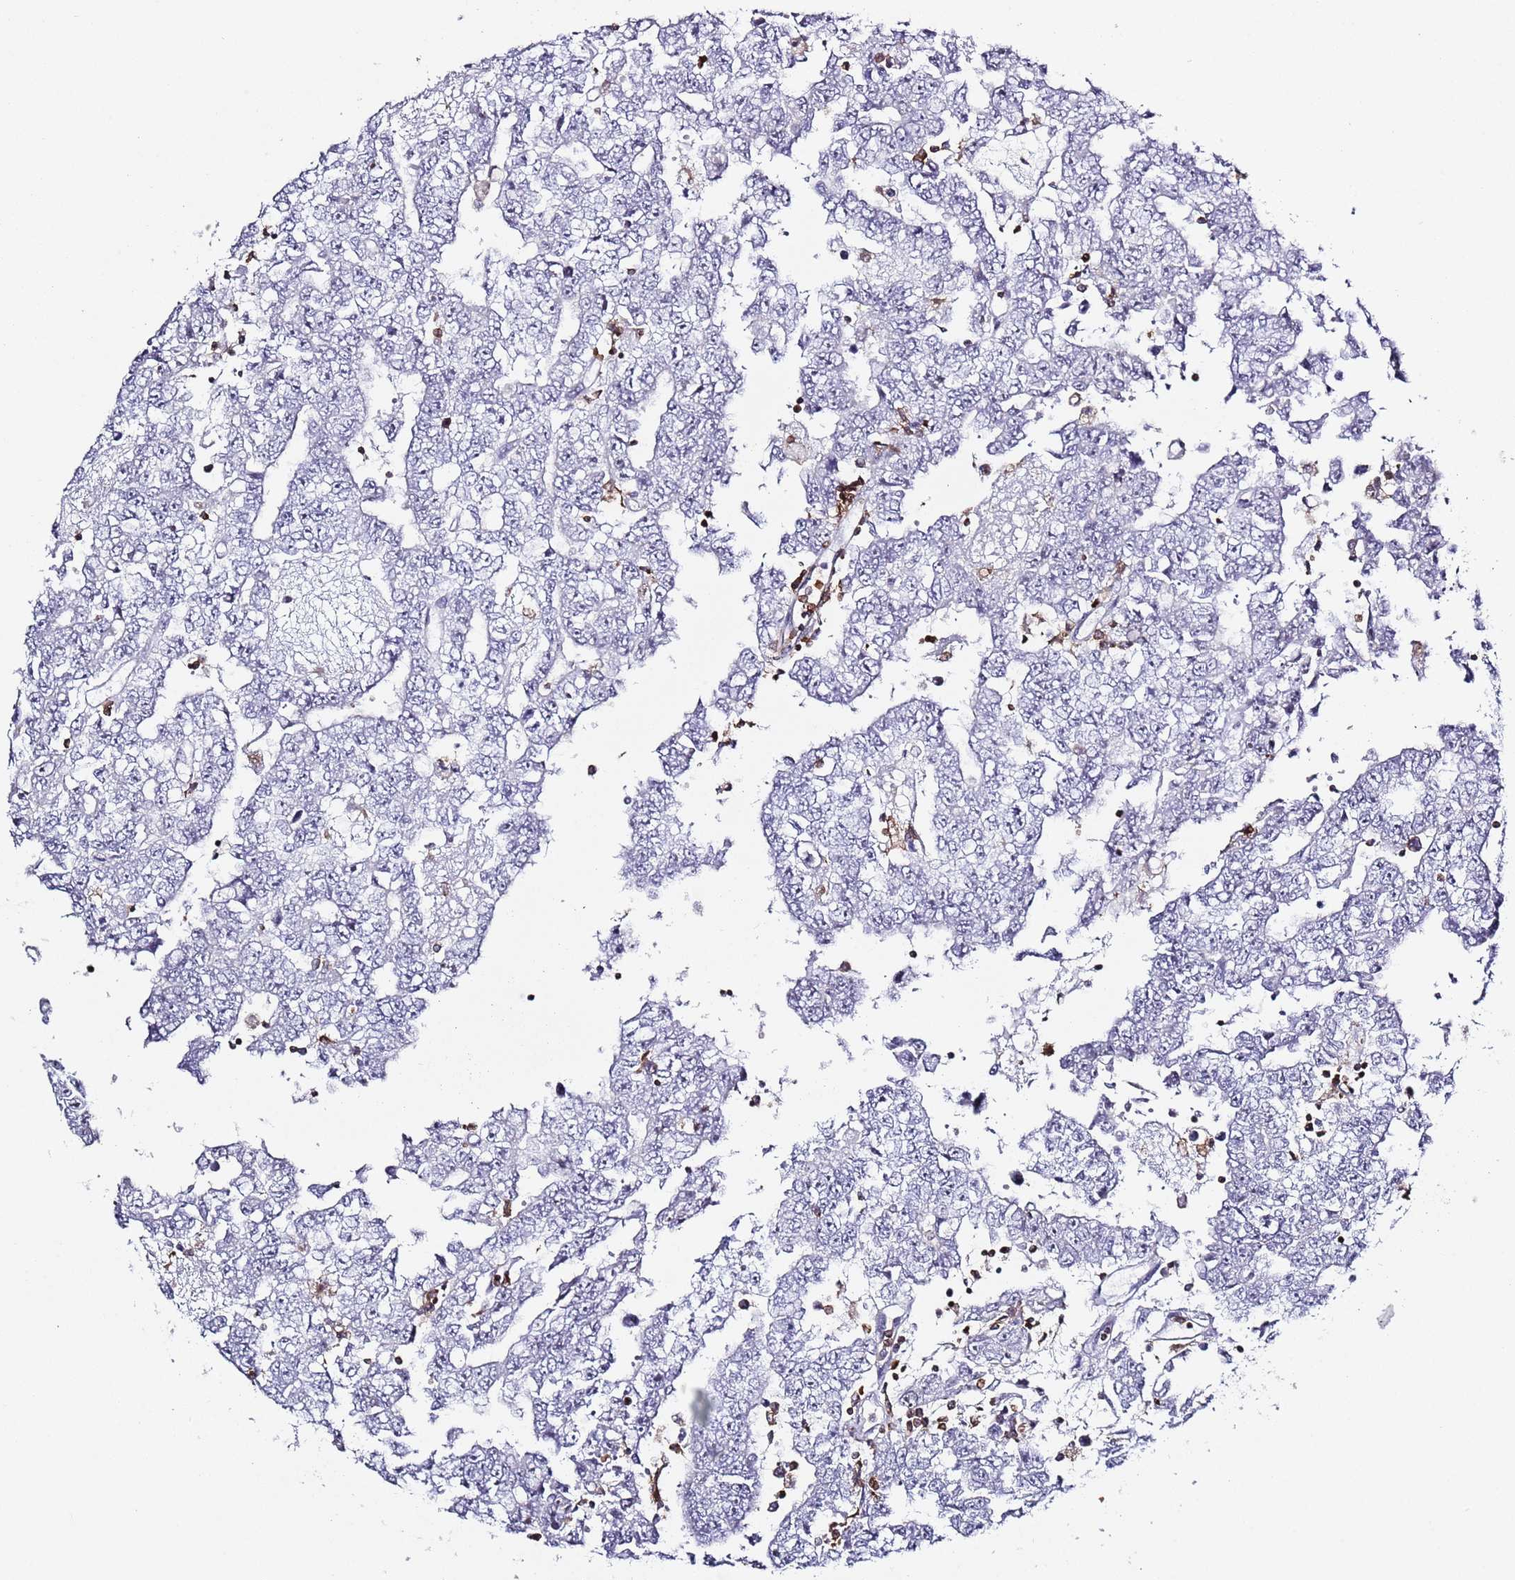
{"staining": {"intensity": "negative", "quantity": "none", "location": "none"}, "tissue": "testis cancer", "cell_type": "Tumor cells", "image_type": "cancer", "snomed": [{"axis": "morphology", "description": "Carcinoma, Embryonal, NOS"}, {"axis": "topography", "description": "Testis"}], "caption": "Immunohistochemical staining of human testis cancer demonstrates no significant staining in tumor cells.", "gene": "LPXN", "patient": {"sex": "male", "age": 25}}